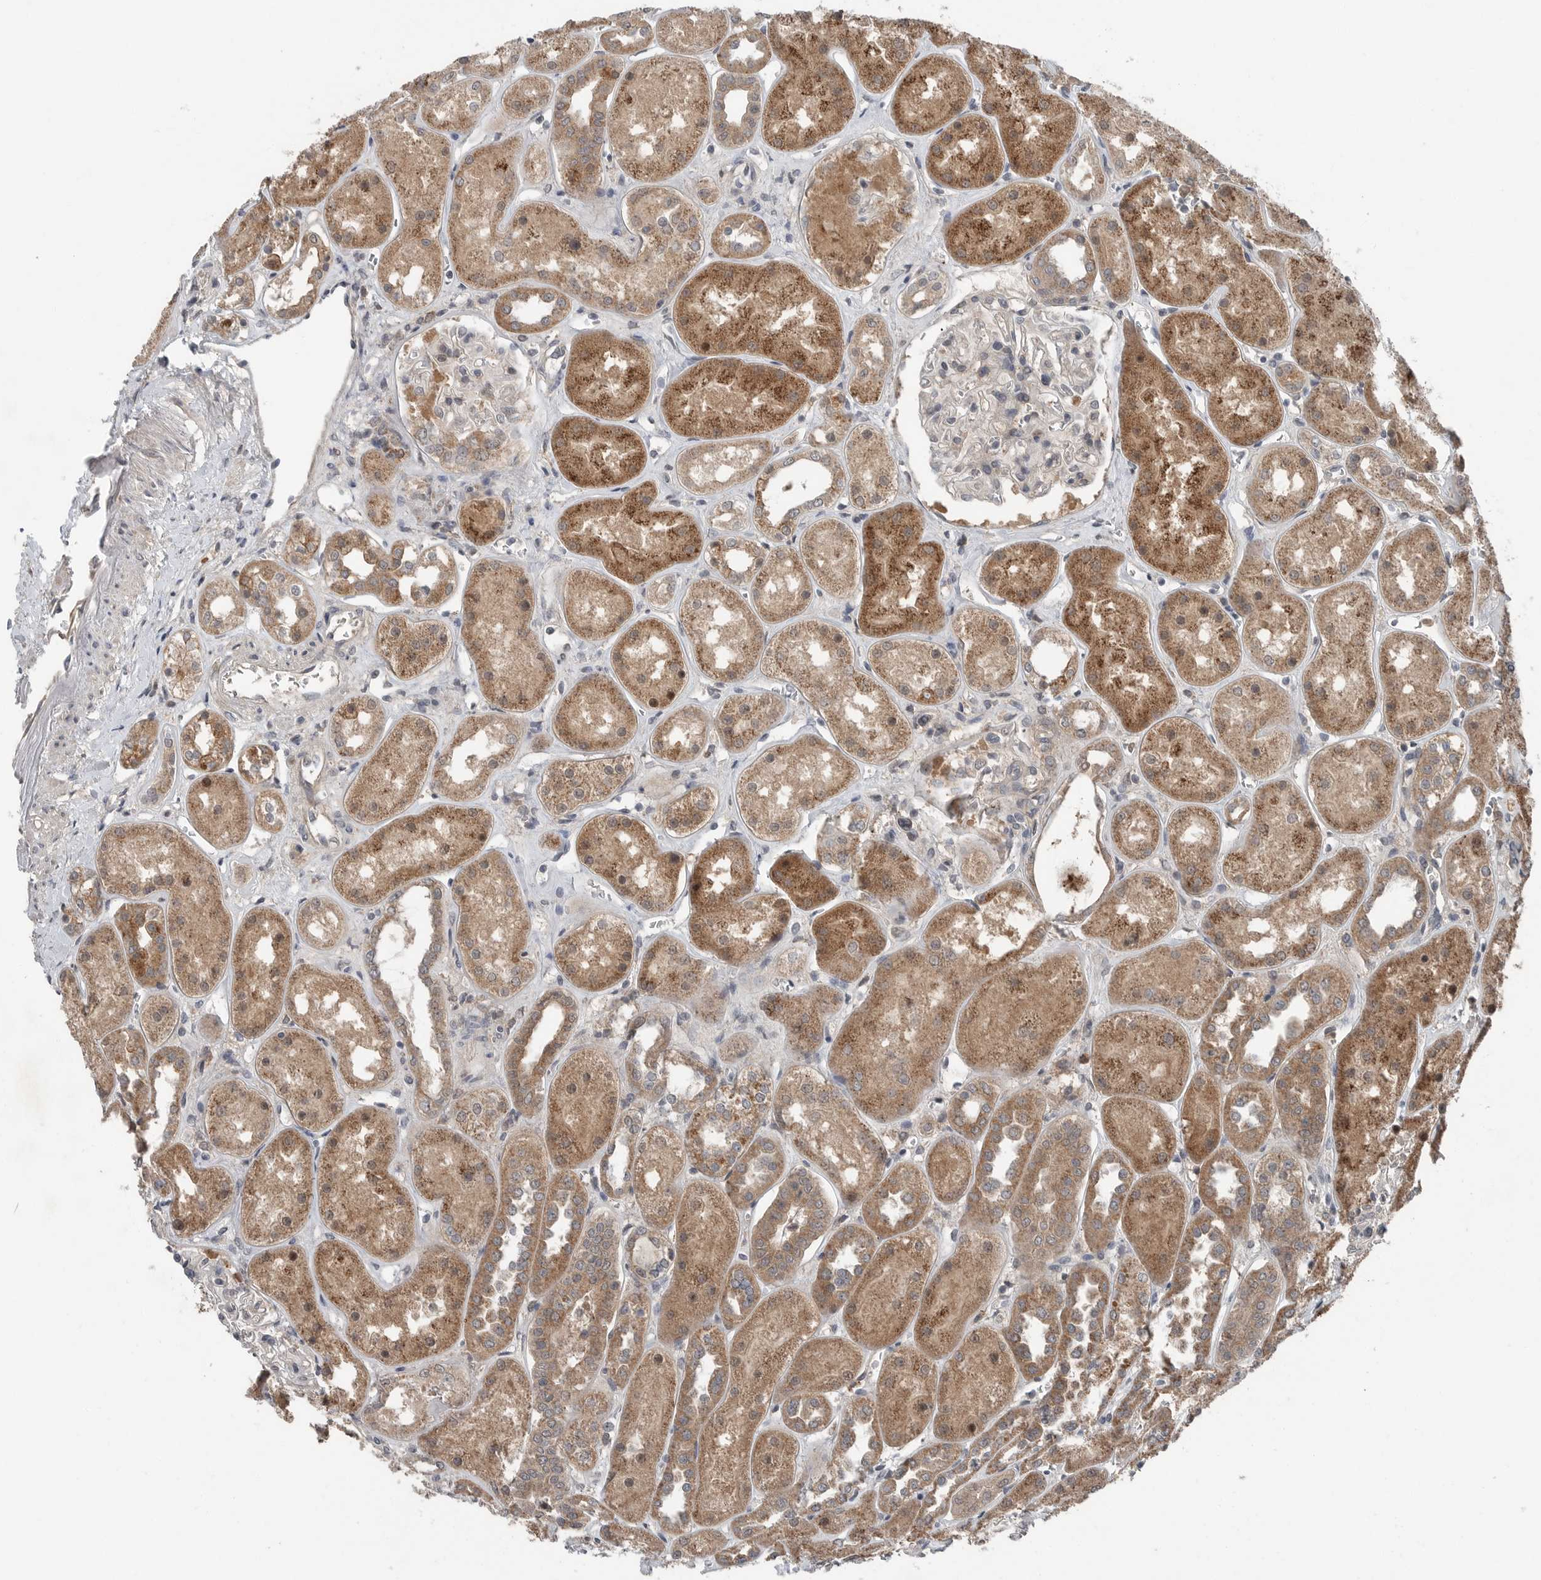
{"staining": {"intensity": "weak", "quantity": "<25%", "location": "cytoplasmic/membranous"}, "tissue": "kidney", "cell_type": "Cells in glomeruli", "image_type": "normal", "snomed": [{"axis": "morphology", "description": "Normal tissue, NOS"}, {"axis": "topography", "description": "Kidney"}], "caption": "IHC image of benign kidney: kidney stained with DAB (3,3'-diaminobenzidine) exhibits no significant protein staining in cells in glomeruli.", "gene": "SCP2", "patient": {"sex": "male", "age": 70}}